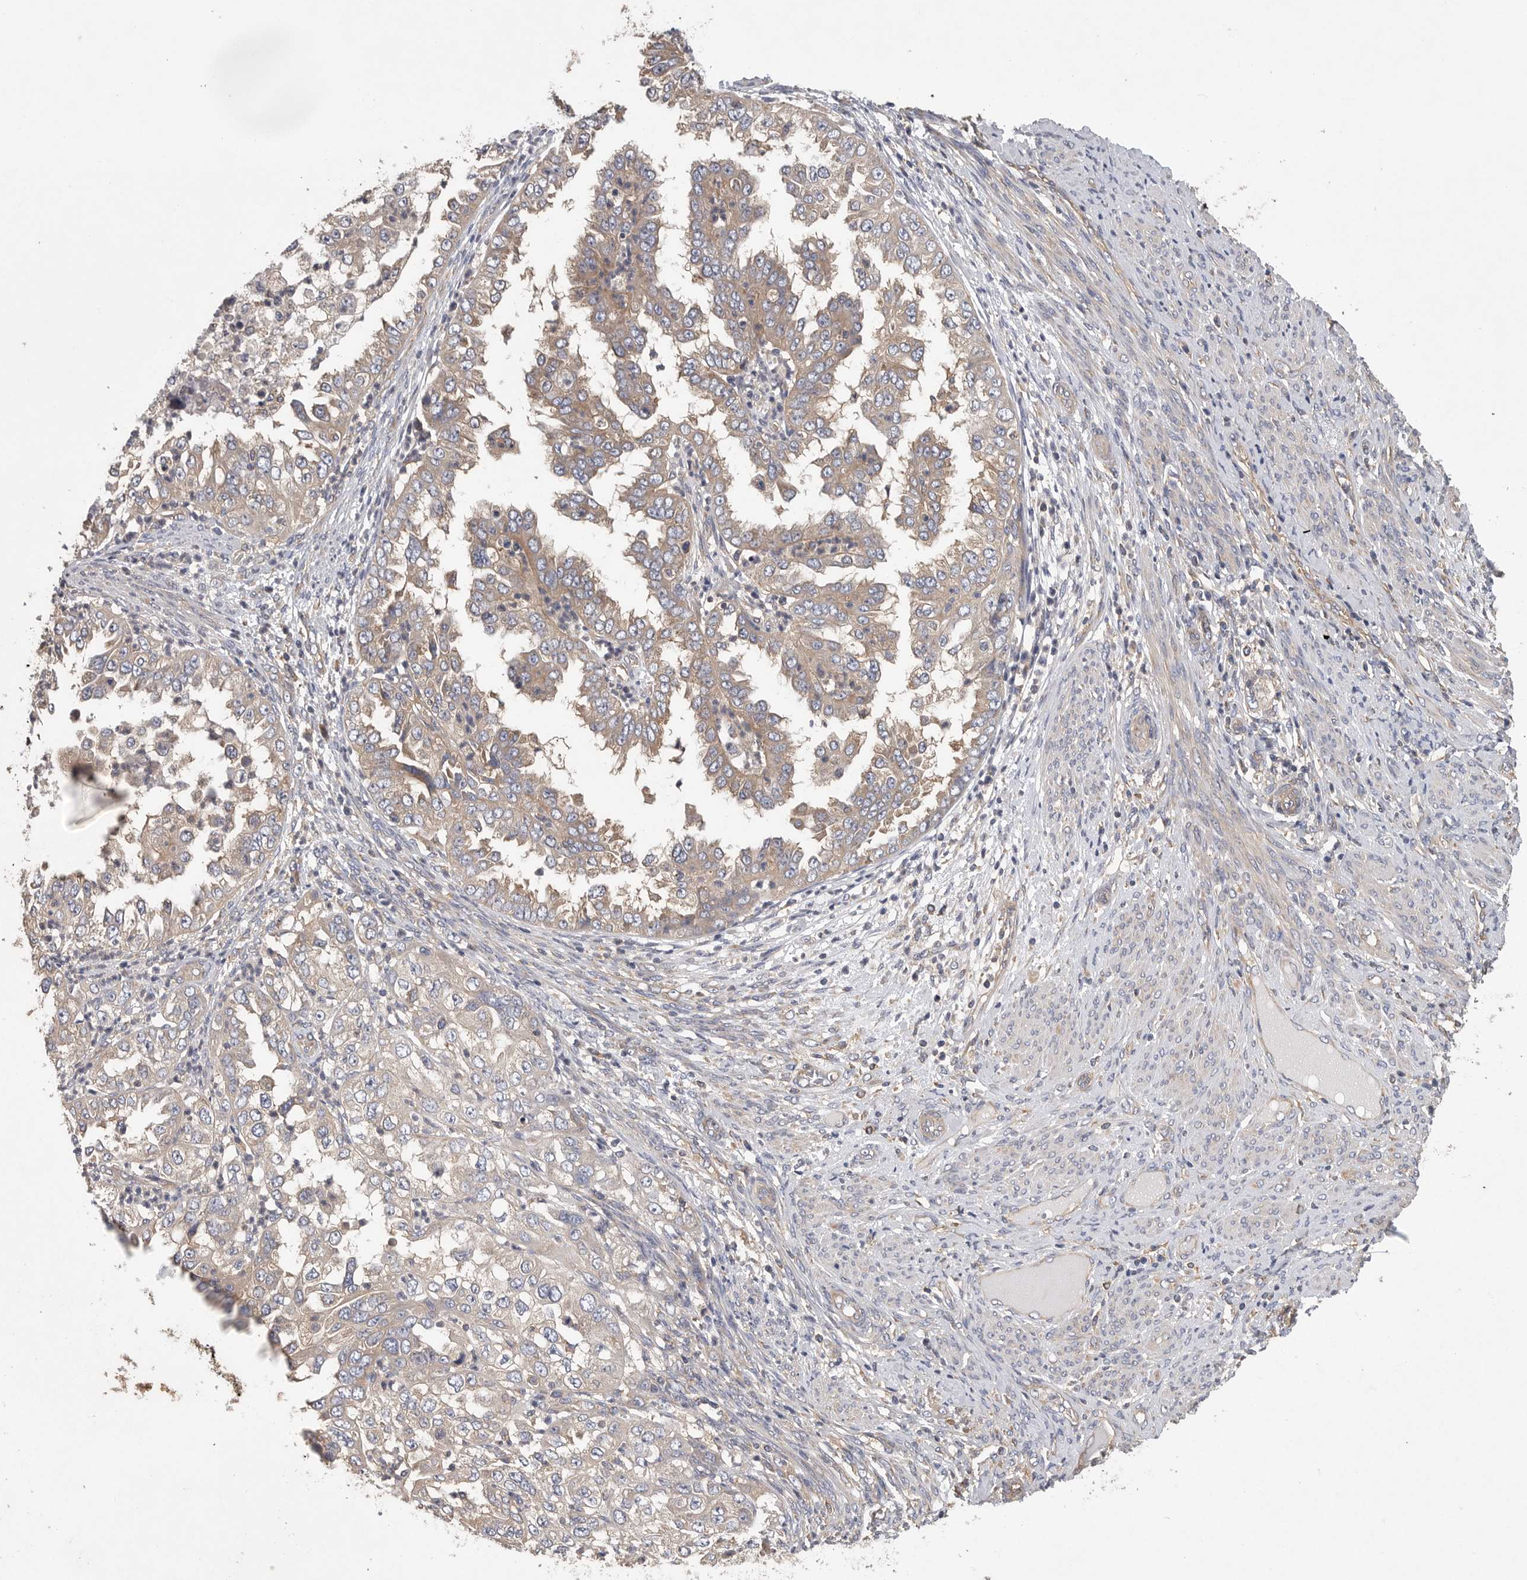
{"staining": {"intensity": "weak", "quantity": "25%-75%", "location": "cytoplasmic/membranous"}, "tissue": "endometrial cancer", "cell_type": "Tumor cells", "image_type": "cancer", "snomed": [{"axis": "morphology", "description": "Adenocarcinoma, NOS"}, {"axis": "topography", "description": "Endometrium"}], "caption": "Immunohistochemistry photomicrograph of human endometrial cancer stained for a protein (brown), which demonstrates low levels of weak cytoplasmic/membranous staining in approximately 25%-75% of tumor cells.", "gene": "OXR1", "patient": {"sex": "female", "age": 85}}